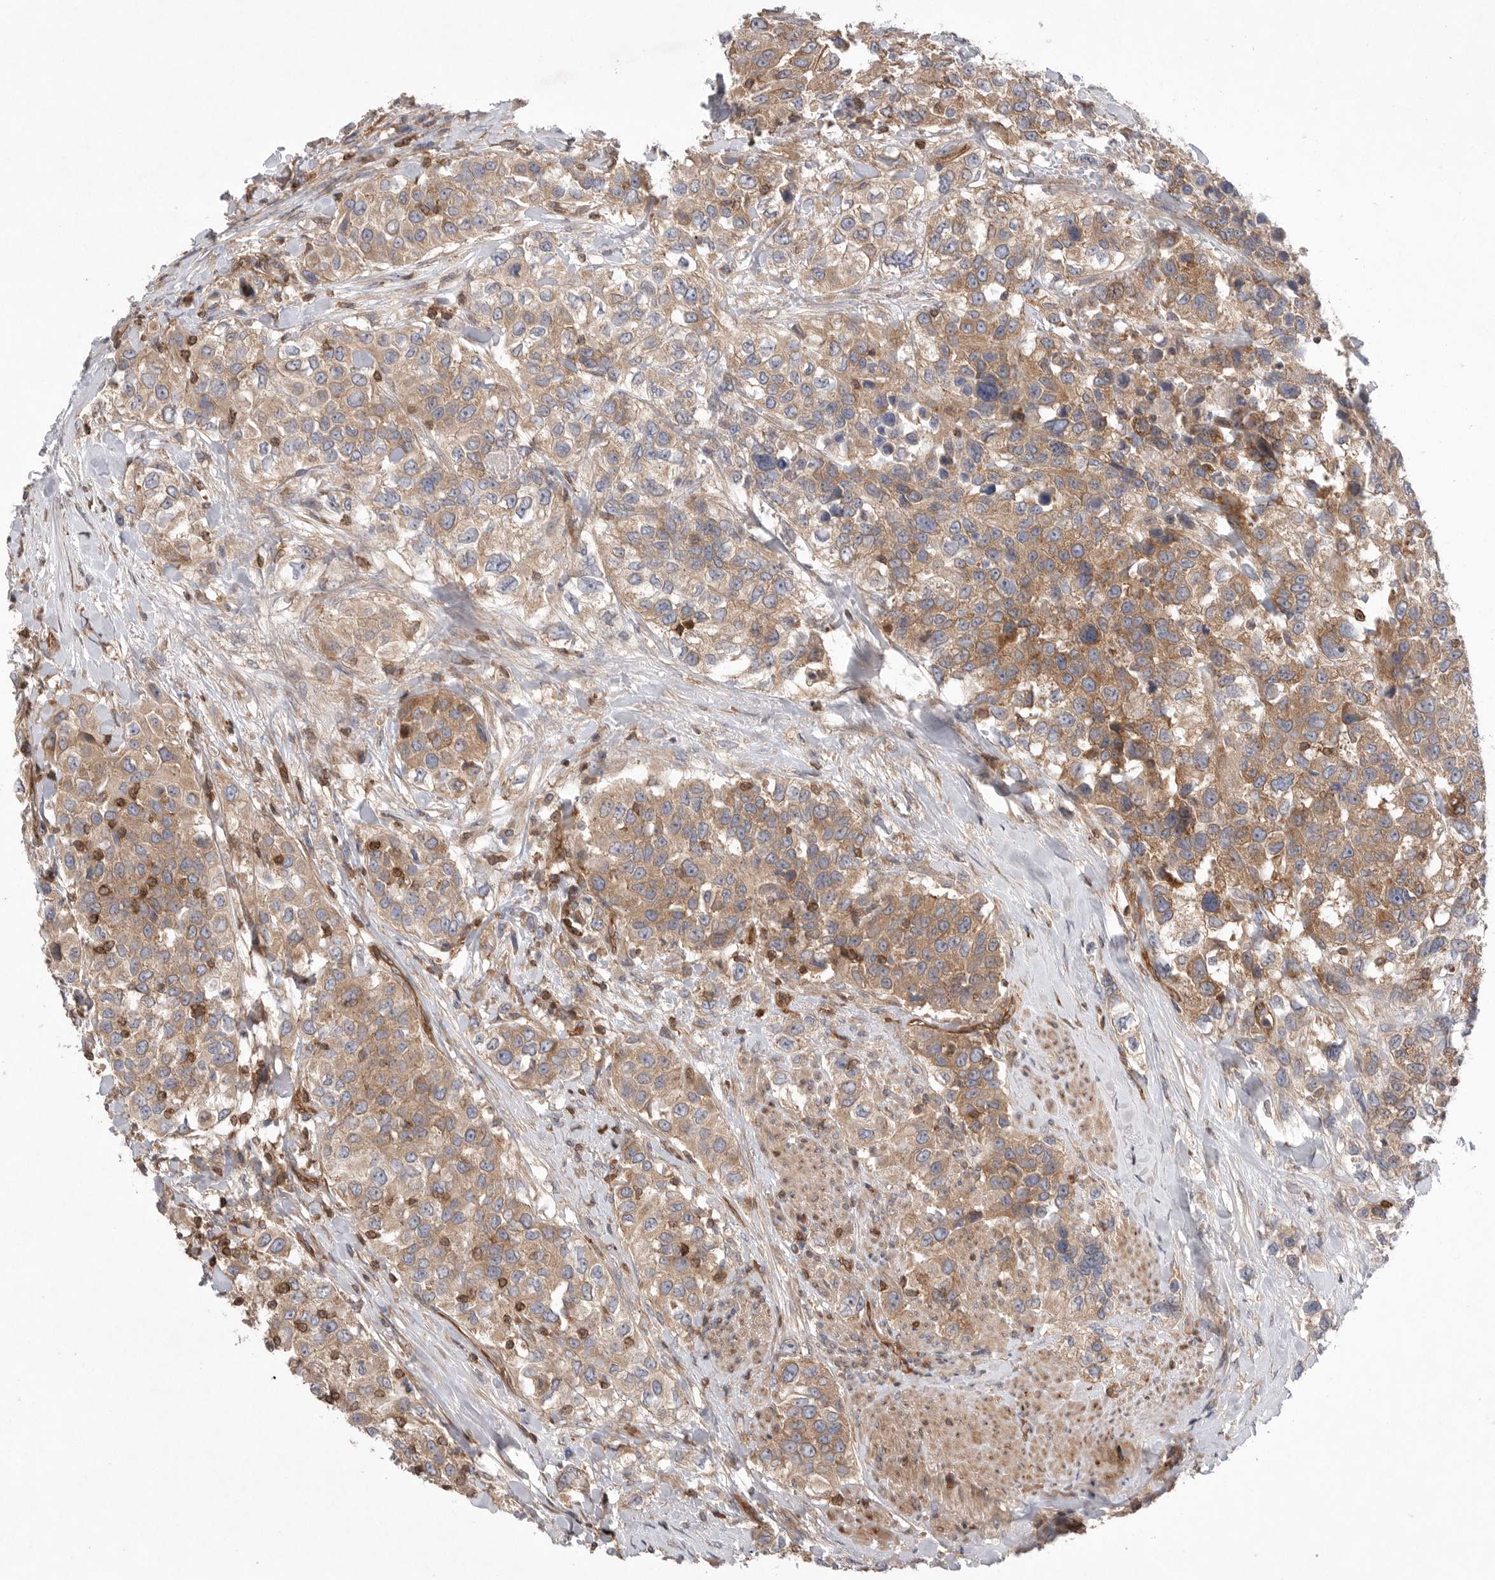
{"staining": {"intensity": "moderate", "quantity": ">75%", "location": "cytoplasmic/membranous"}, "tissue": "urothelial cancer", "cell_type": "Tumor cells", "image_type": "cancer", "snomed": [{"axis": "morphology", "description": "Urothelial carcinoma, High grade"}, {"axis": "topography", "description": "Urinary bladder"}], "caption": "Immunohistochemistry (IHC) (DAB) staining of human high-grade urothelial carcinoma demonstrates moderate cytoplasmic/membranous protein positivity in about >75% of tumor cells.", "gene": "PRKCH", "patient": {"sex": "female", "age": 80}}